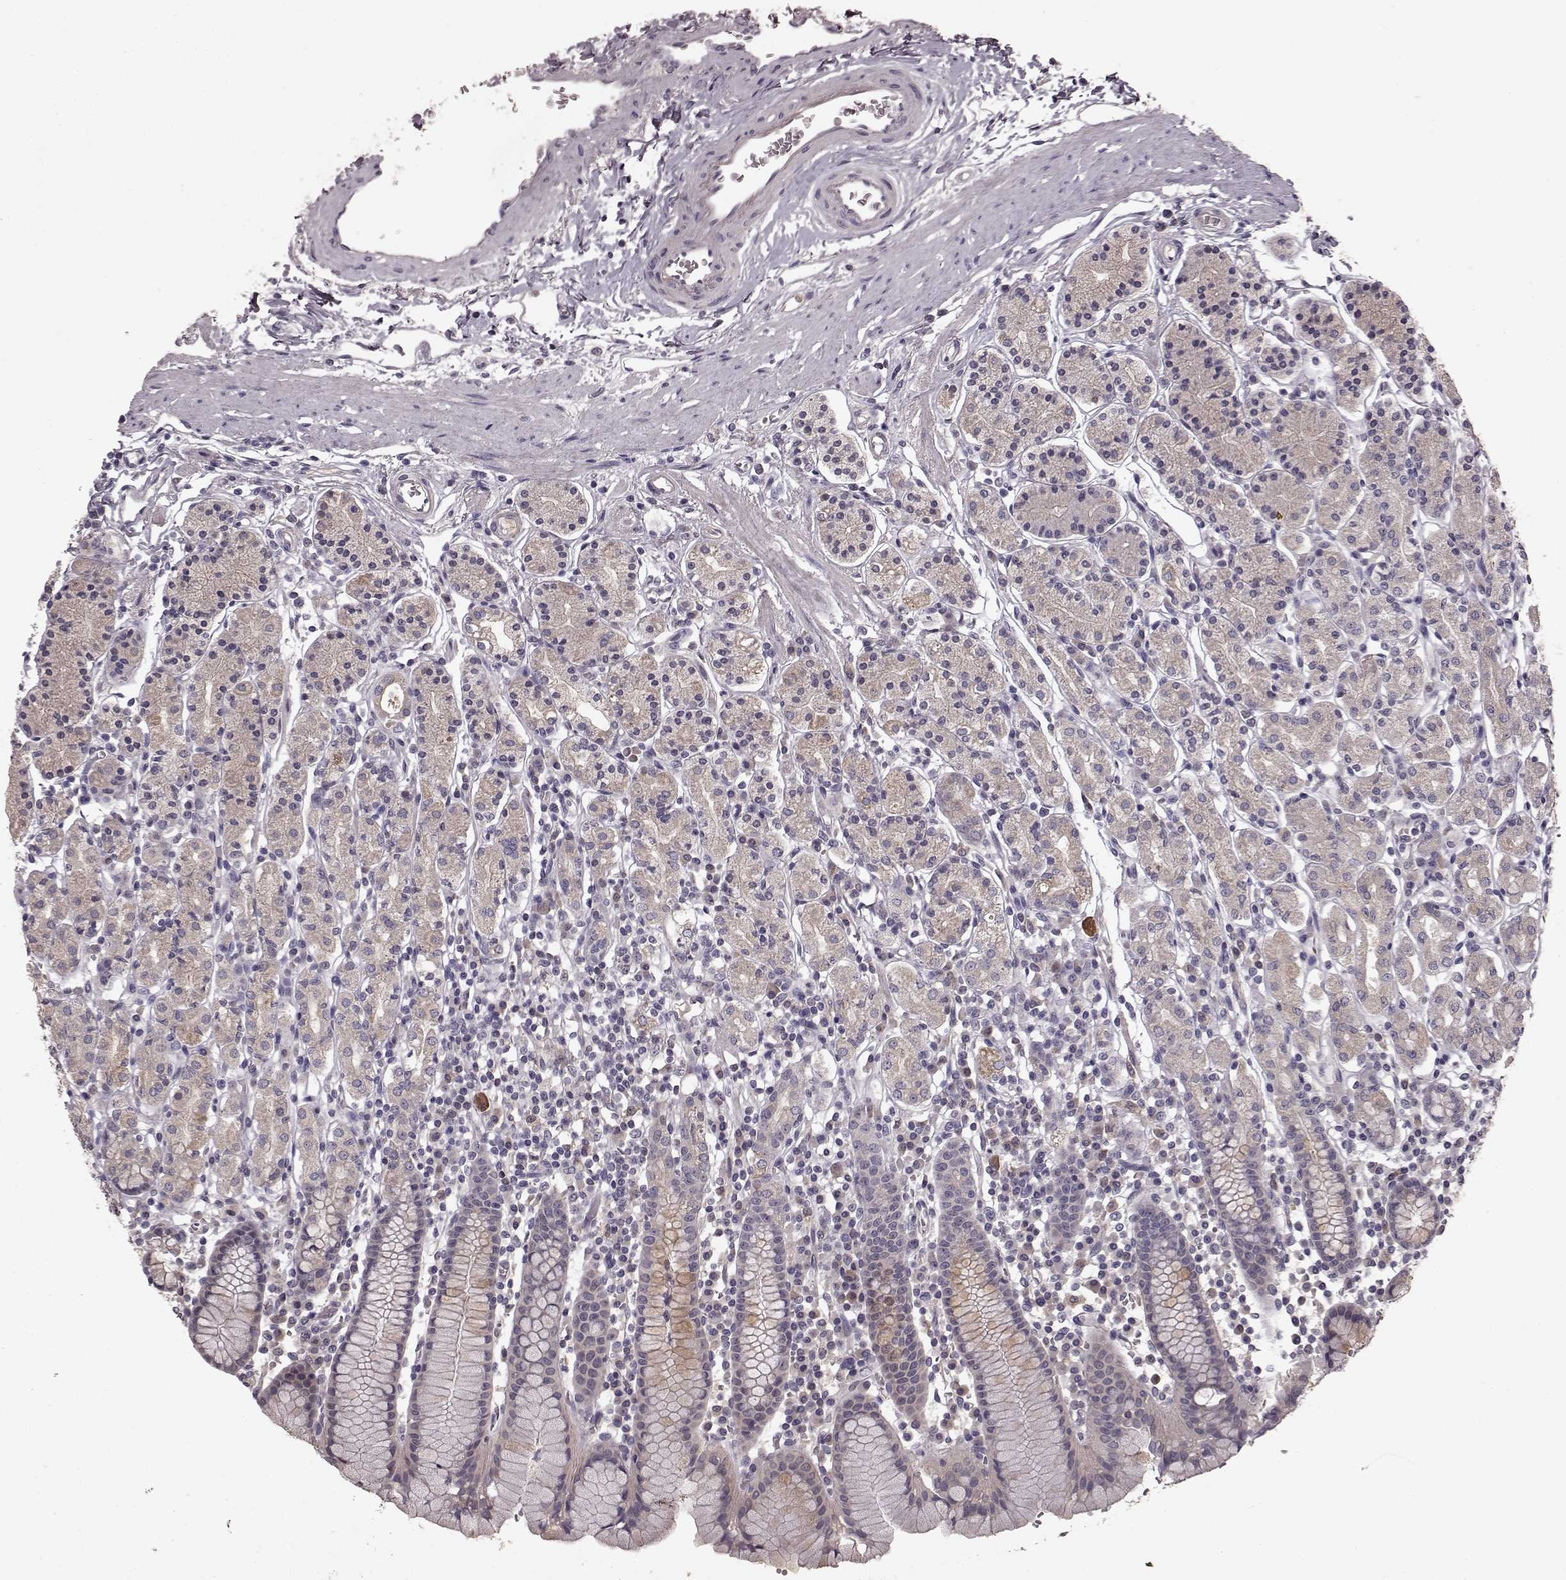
{"staining": {"intensity": "negative", "quantity": "none", "location": "none"}, "tissue": "stomach", "cell_type": "Glandular cells", "image_type": "normal", "snomed": [{"axis": "morphology", "description": "Normal tissue, NOS"}, {"axis": "topography", "description": "Stomach, upper"}, {"axis": "topography", "description": "Stomach"}], "caption": "Image shows no protein positivity in glandular cells of benign stomach. The staining was performed using DAB to visualize the protein expression in brown, while the nuclei were stained in blue with hematoxylin (Magnification: 20x).", "gene": "SLC22A18", "patient": {"sex": "male", "age": 62}}